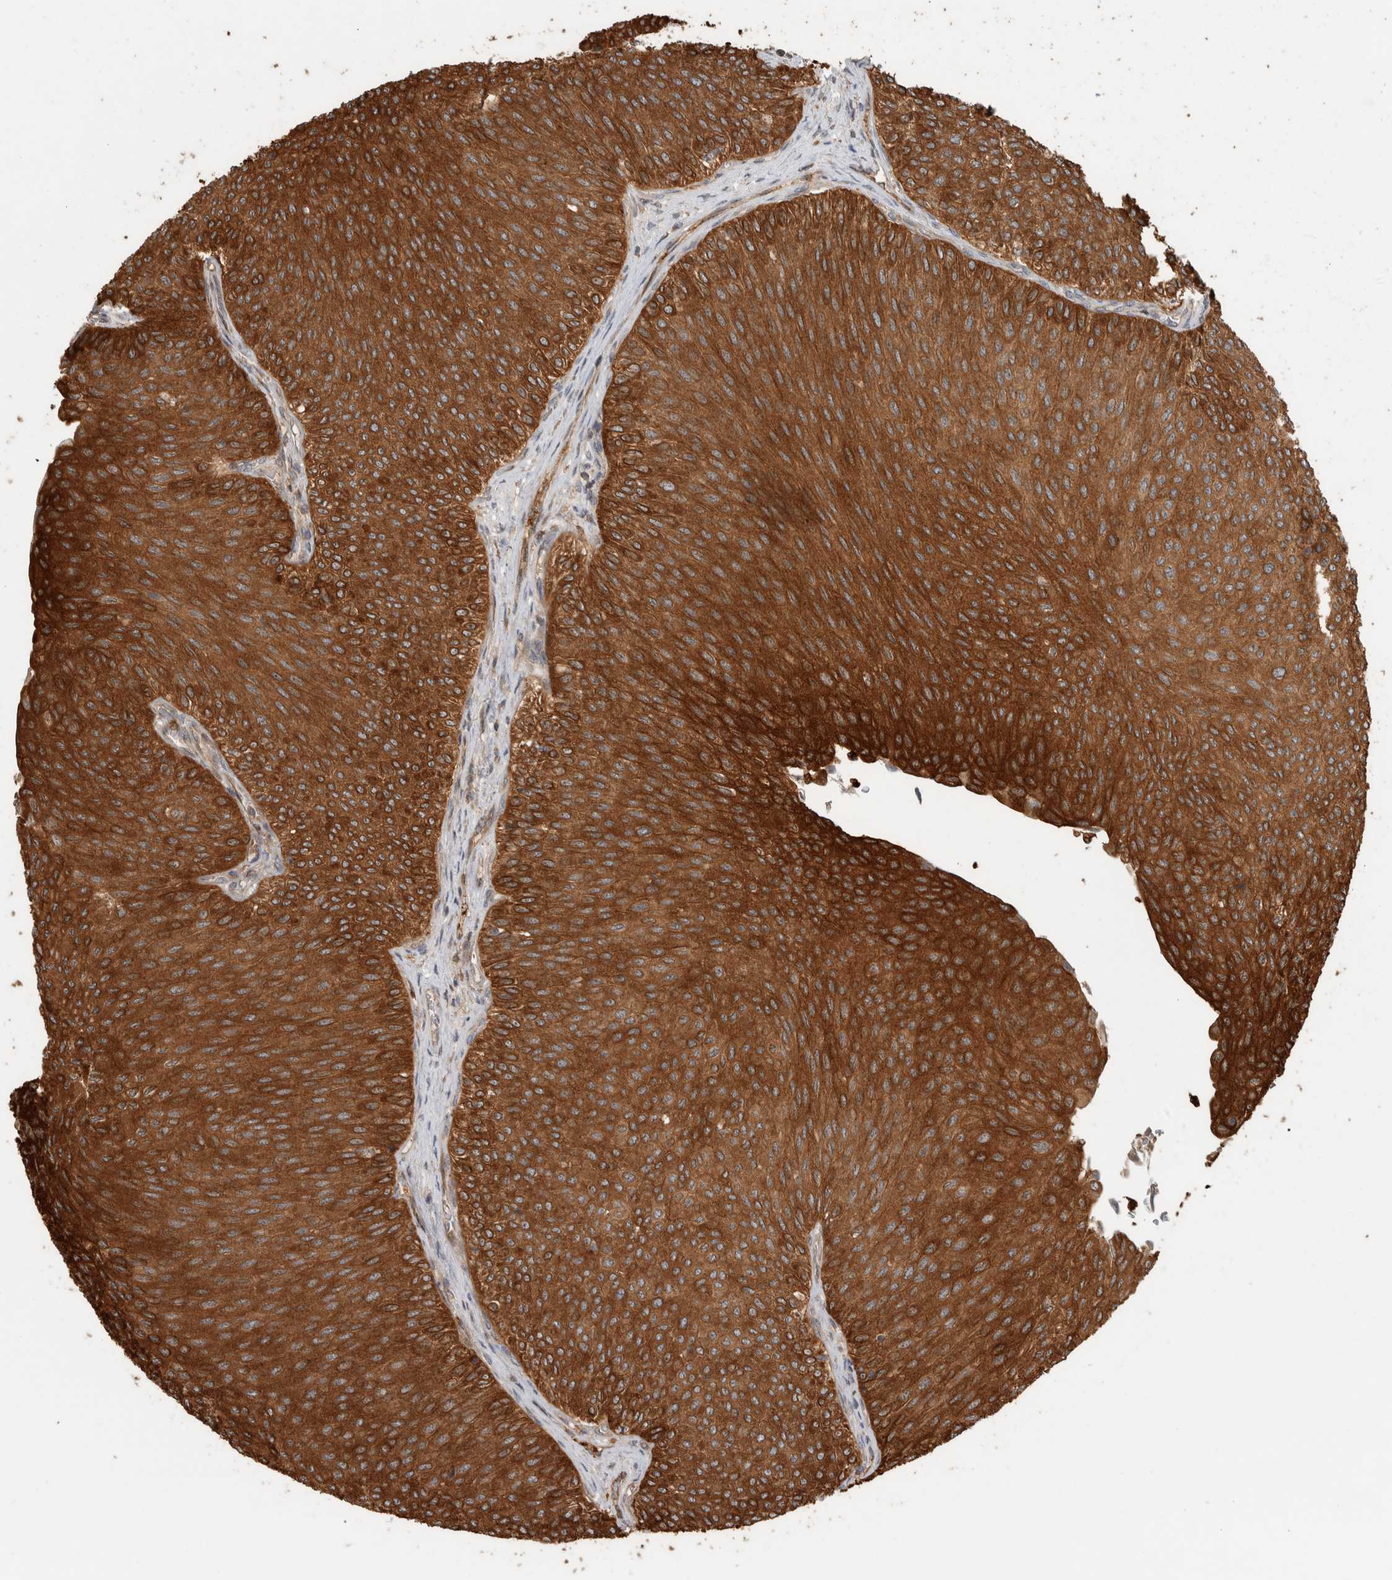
{"staining": {"intensity": "strong", "quantity": ">75%", "location": "cytoplasmic/membranous"}, "tissue": "urothelial cancer", "cell_type": "Tumor cells", "image_type": "cancer", "snomed": [{"axis": "morphology", "description": "Urothelial carcinoma, Low grade"}, {"axis": "topography", "description": "Urinary bladder"}], "caption": "DAB (3,3'-diaminobenzidine) immunohistochemical staining of human low-grade urothelial carcinoma shows strong cytoplasmic/membranous protein positivity in about >75% of tumor cells. The staining was performed using DAB to visualize the protein expression in brown, while the nuclei were stained in blue with hematoxylin (Magnification: 20x).", "gene": "CNTROB", "patient": {"sex": "male", "age": 78}}